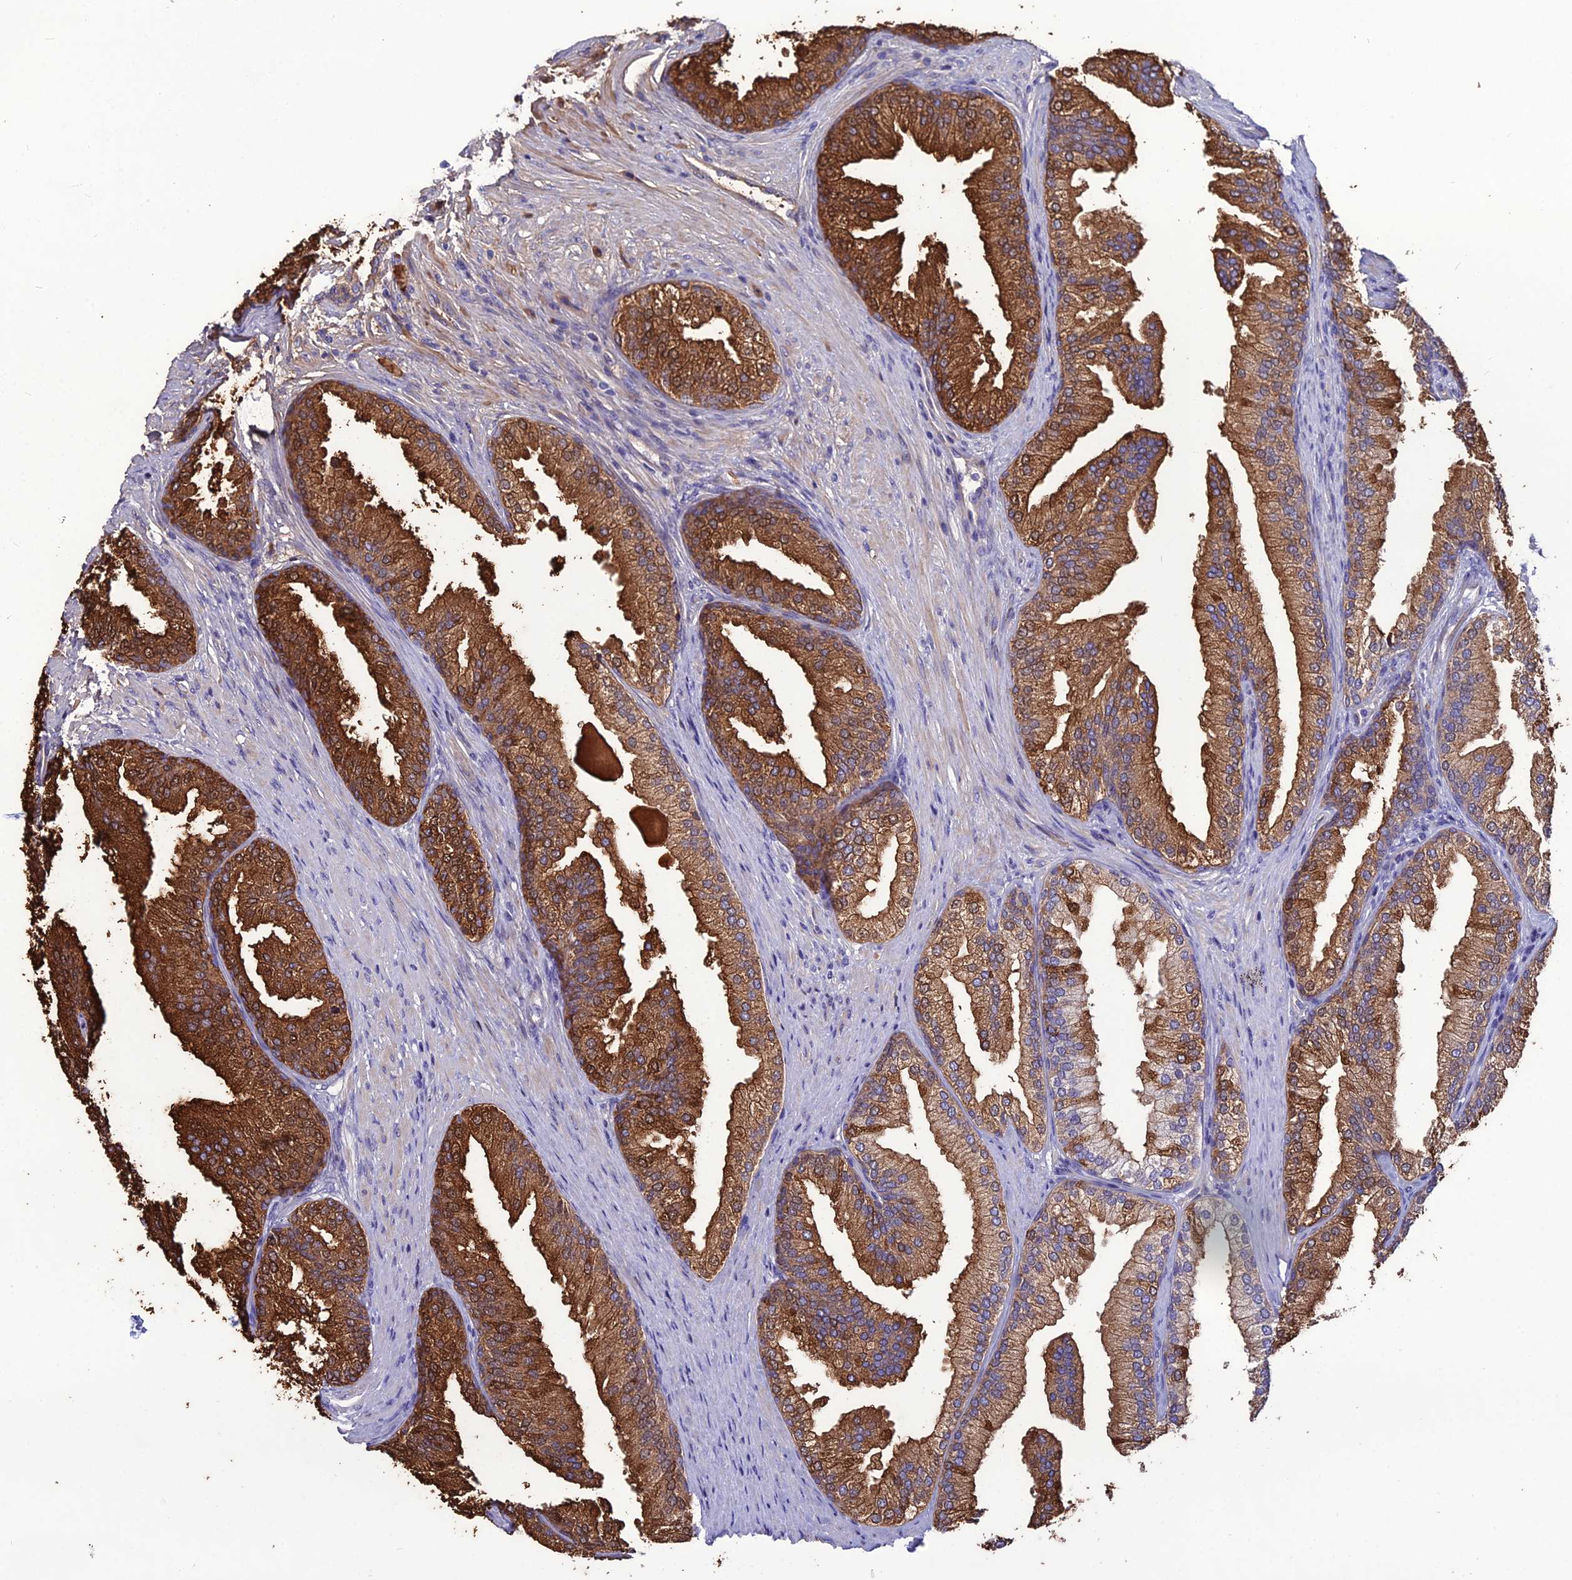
{"staining": {"intensity": "strong", "quantity": ">75%", "location": "cytoplasmic/membranous"}, "tissue": "prostate", "cell_type": "Glandular cells", "image_type": "normal", "snomed": [{"axis": "morphology", "description": "Normal tissue, NOS"}, {"axis": "topography", "description": "Prostate"}], "caption": "Protein staining exhibits strong cytoplasmic/membranous positivity in about >75% of glandular cells in unremarkable prostate.", "gene": "OR56B1", "patient": {"sex": "male", "age": 76}}